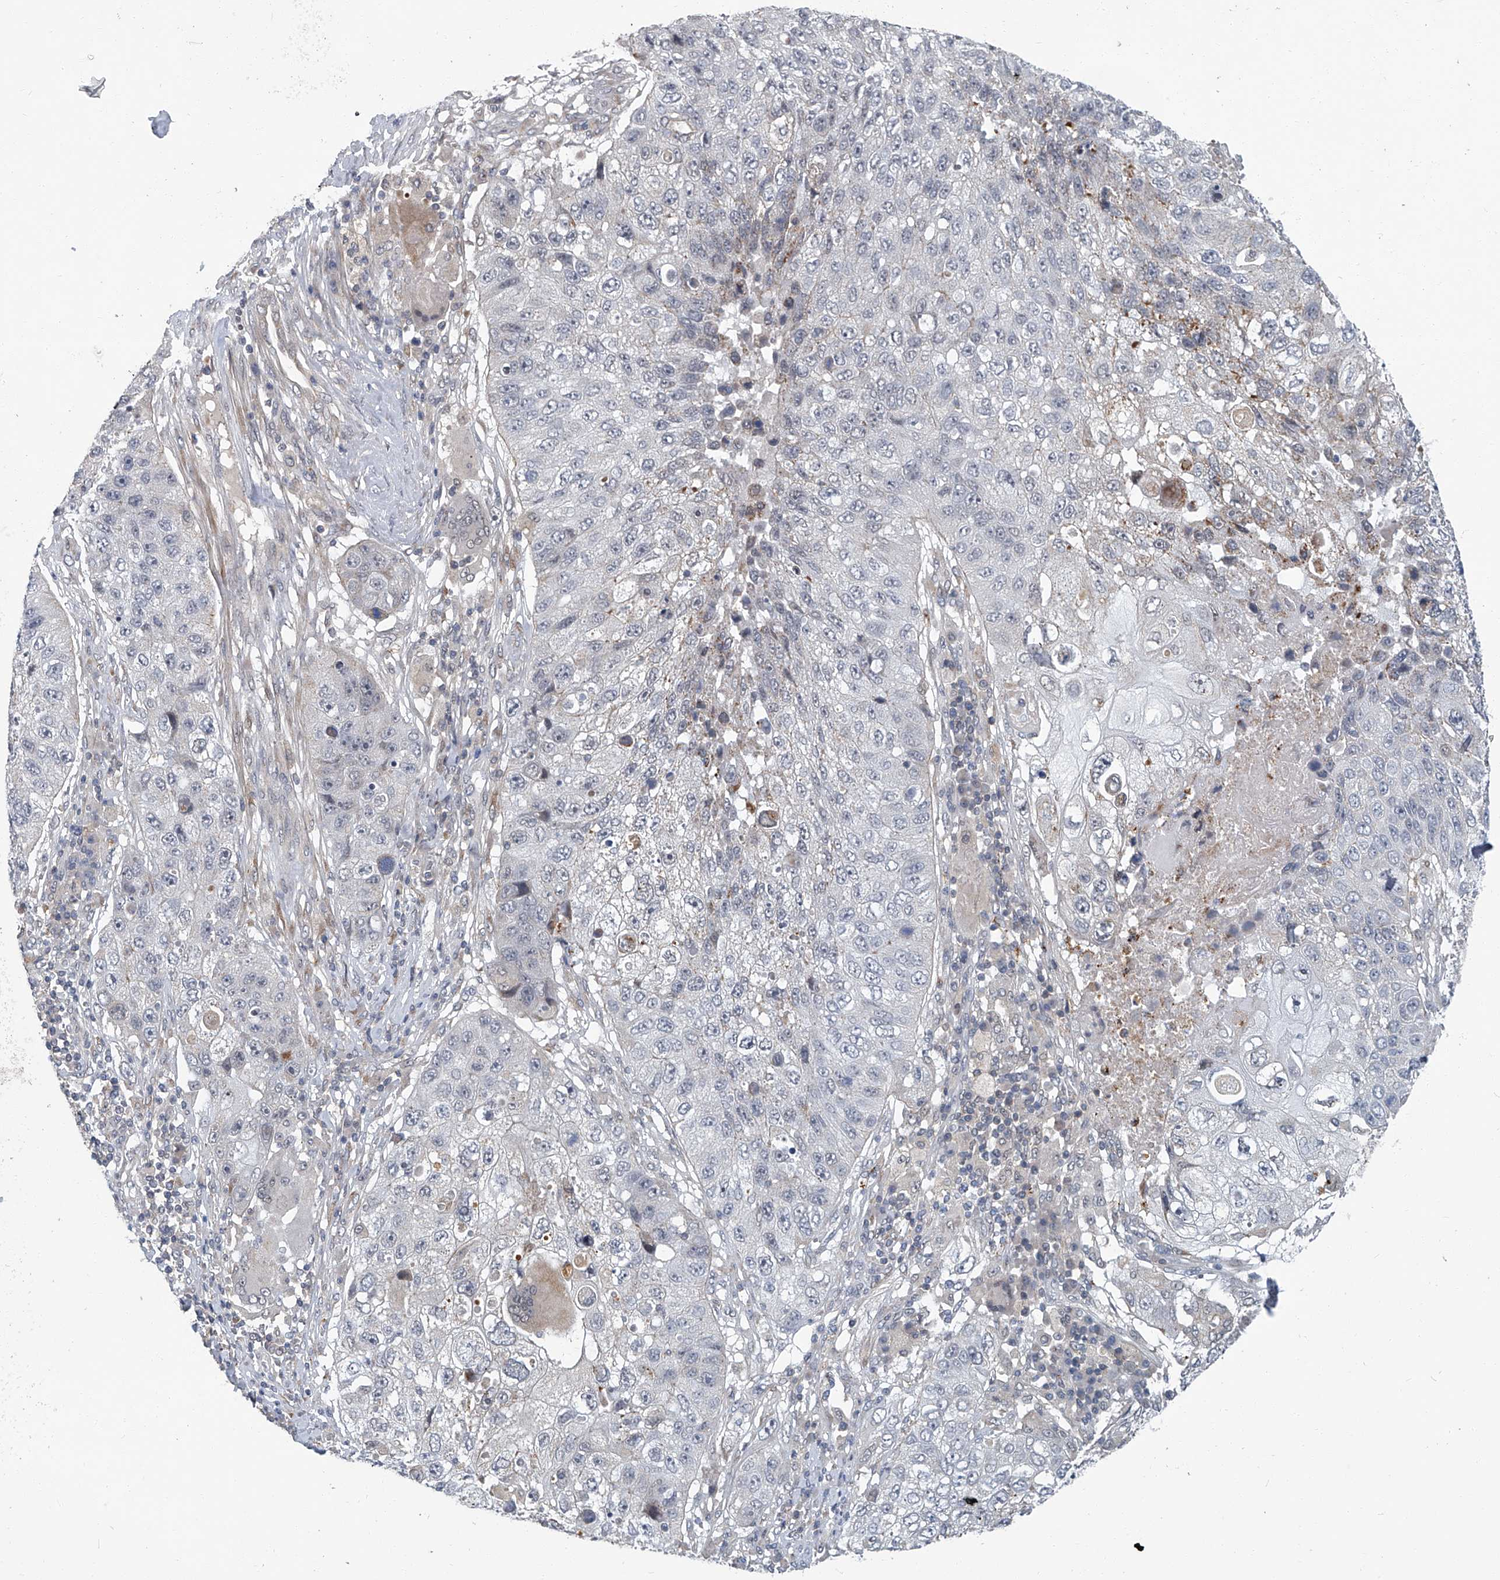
{"staining": {"intensity": "negative", "quantity": "none", "location": "none"}, "tissue": "lung cancer", "cell_type": "Tumor cells", "image_type": "cancer", "snomed": [{"axis": "morphology", "description": "Squamous cell carcinoma, NOS"}, {"axis": "topography", "description": "Lung"}], "caption": "Tumor cells are negative for protein expression in human squamous cell carcinoma (lung).", "gene": "AKNAD1", "patient": {"sex": "male", "age": 61}}